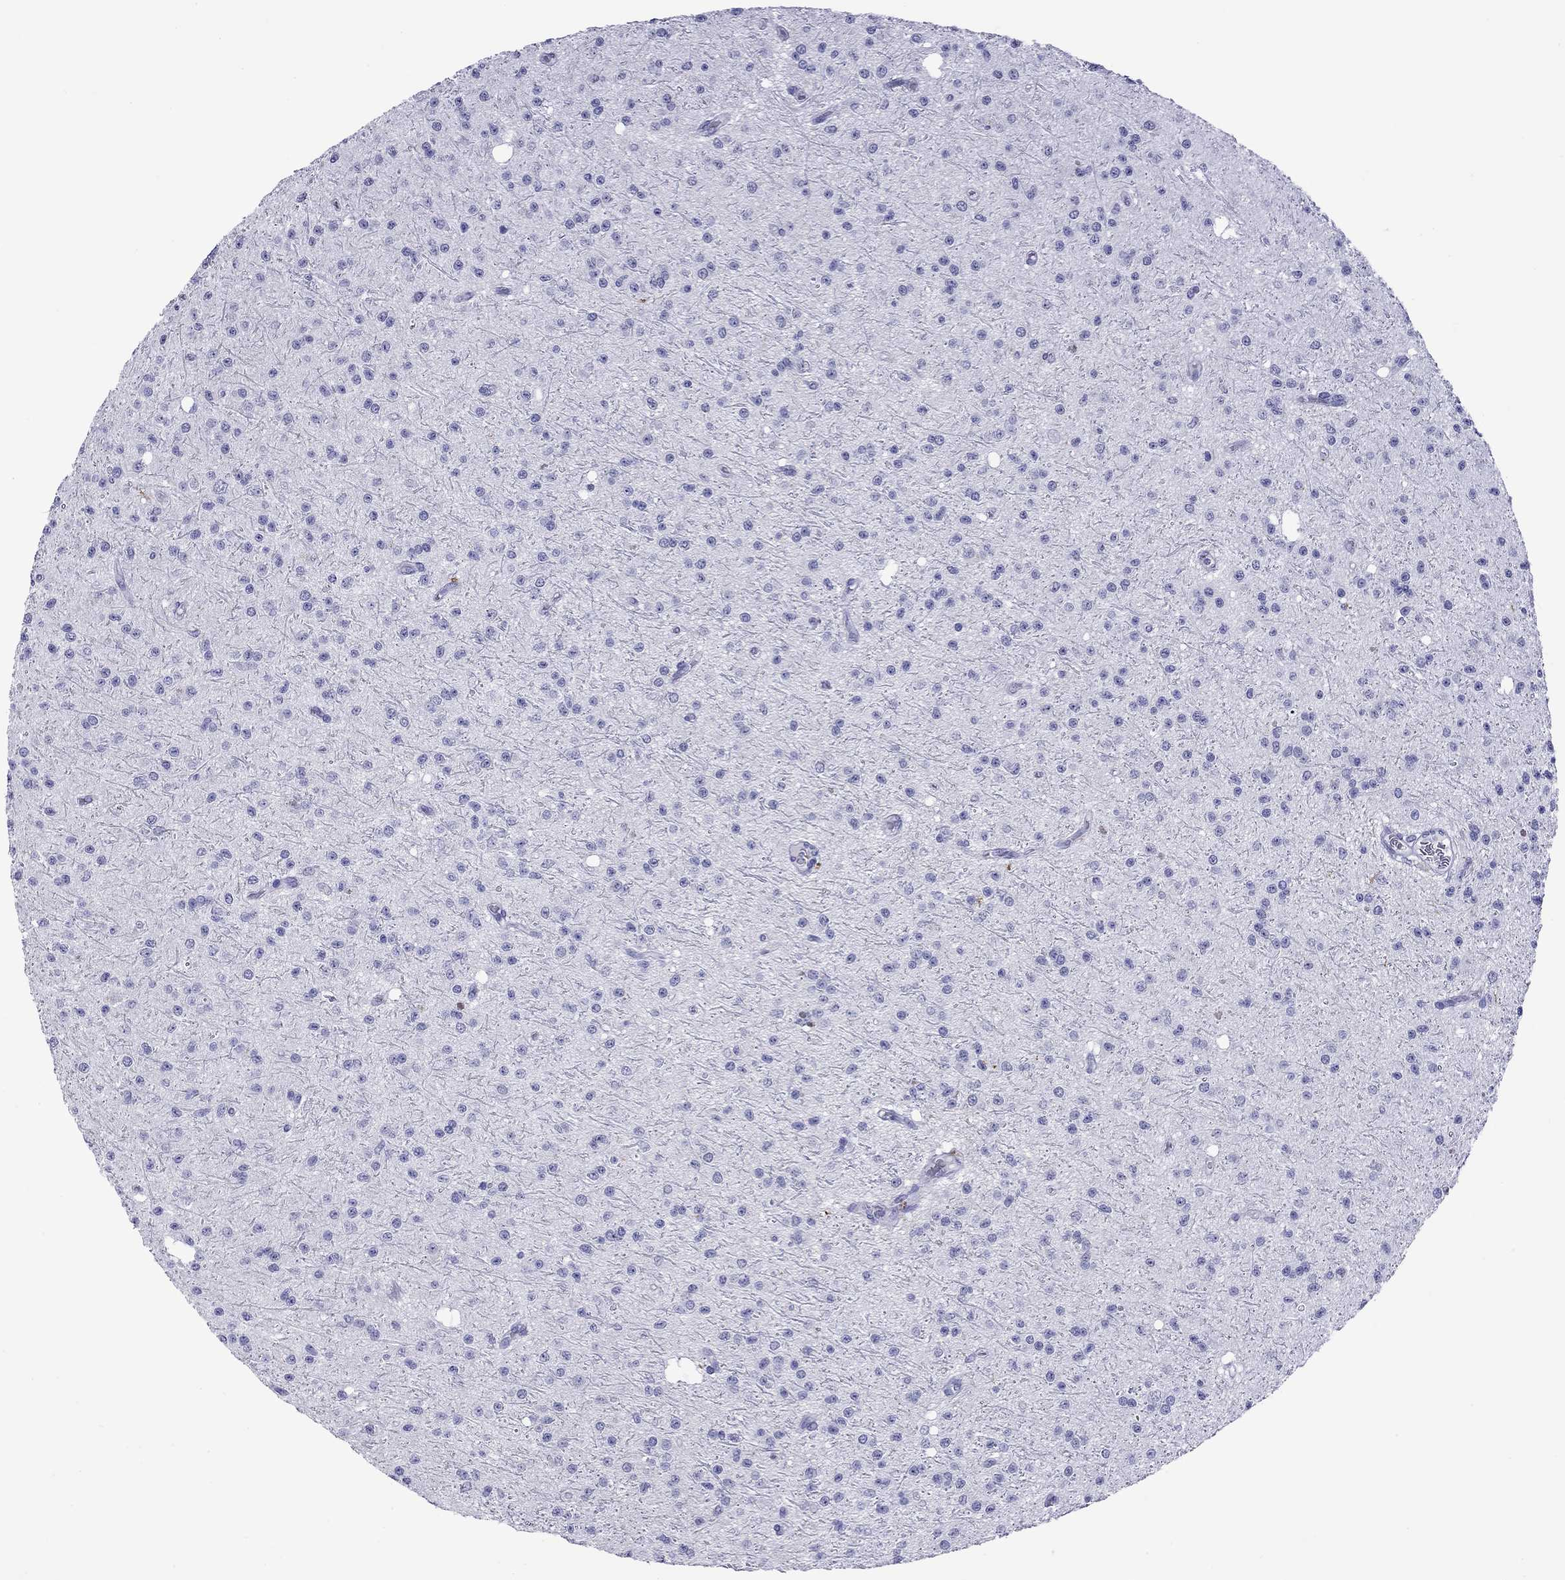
{"staining": {"intensity": "negative", "quantity": "none", "location": "none"}, "tissue": "glioma", "cell_type": "Tumor cells", "image_type": "cancer", "snomed": [{"axis": "morphology", "description": "Glioma, malignant, Low grade"}, {"axis": "topography", "description": "Brain"}], "caption": "Glioma was stained to show a protein in brown. There is no significant staining in tumor cells.", "gene": "SLC30A8", "patient": {"sex": "male", "age": 27}}